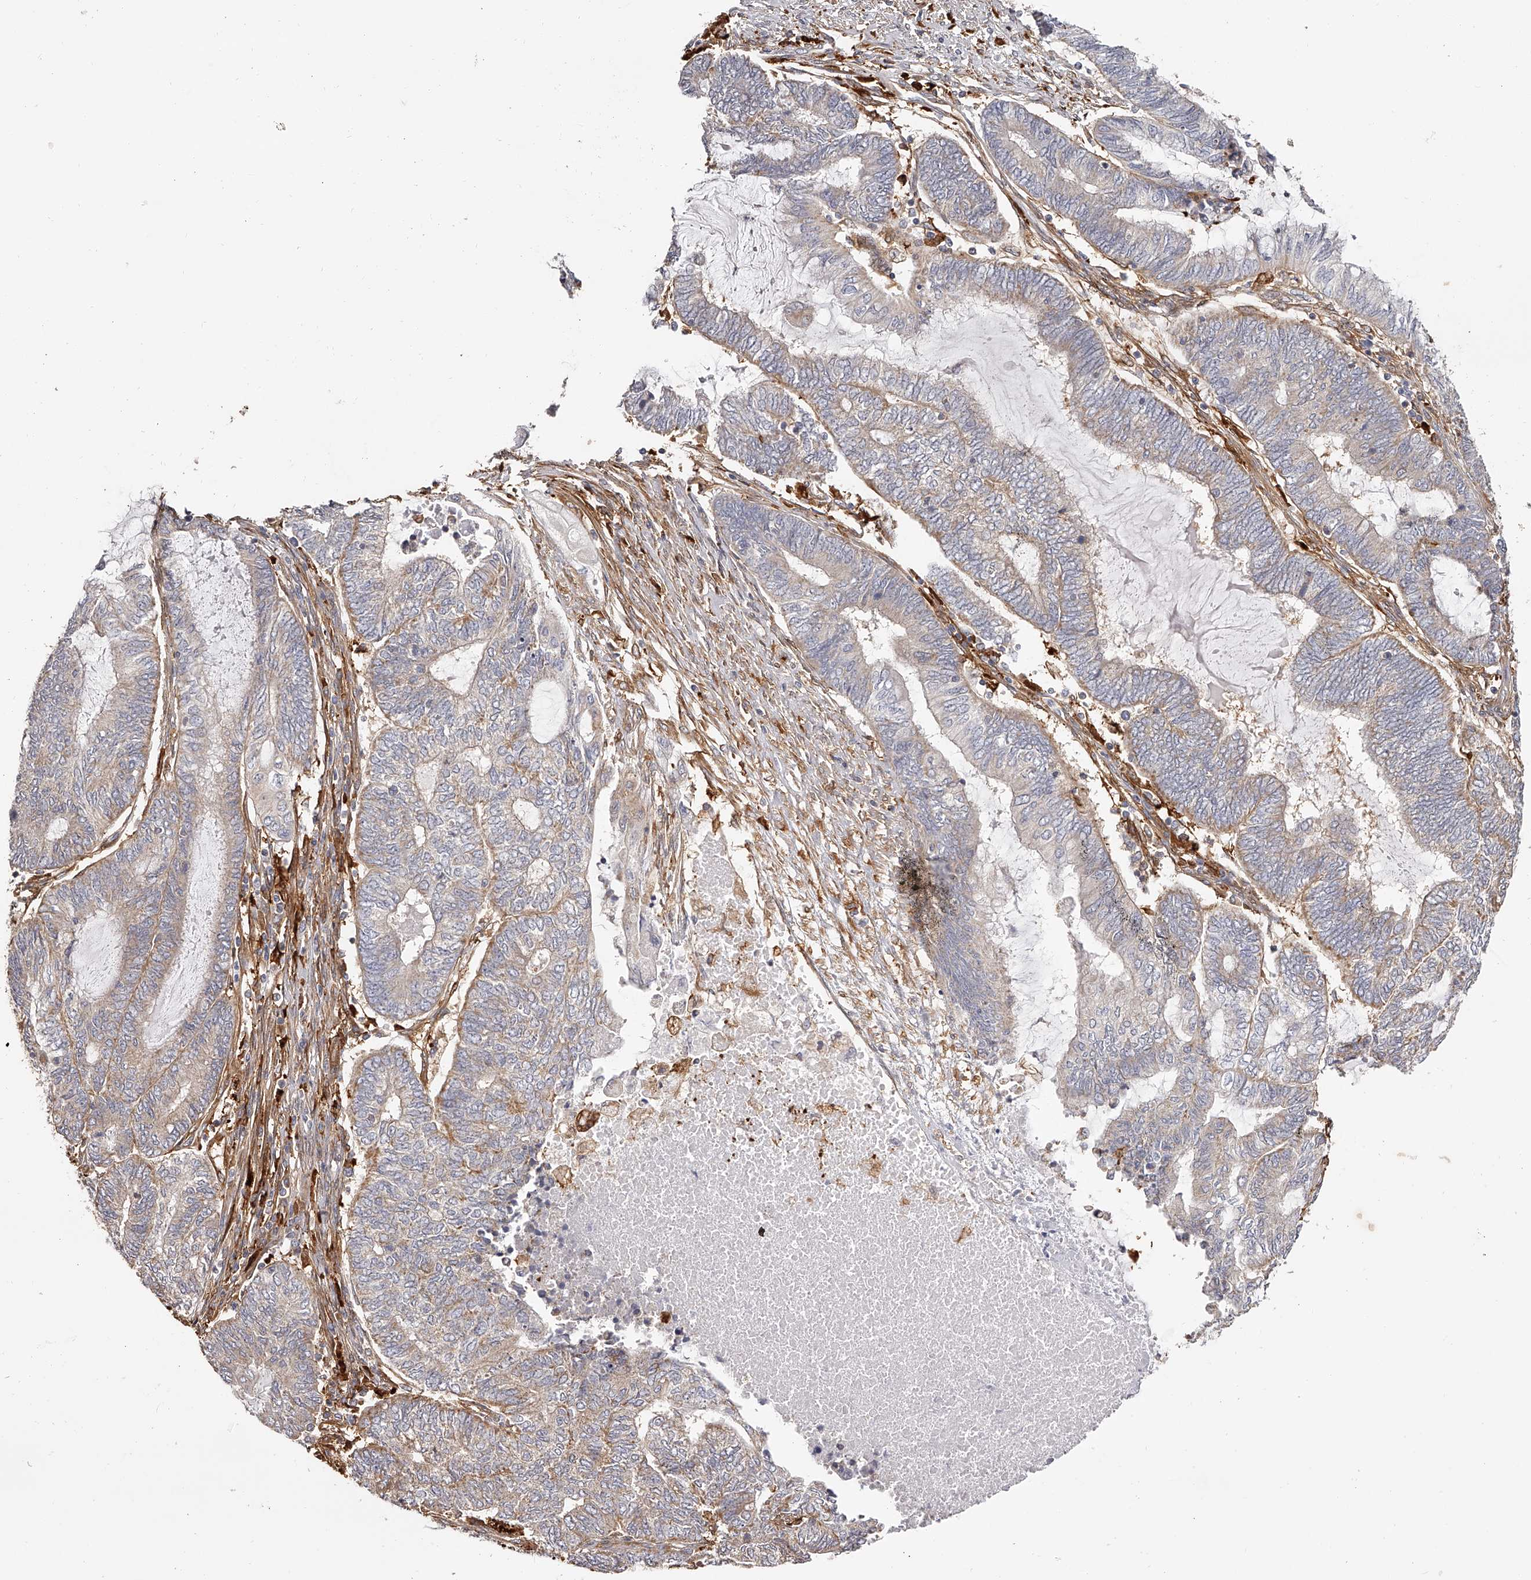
{"staining": {"intensity": "weak", "quantity": "25%-75%", "location": "cytoplasmic/membranous"}, "tissue": "endometrial cancer", "cell_type": "Tumor cells", "image_type": "cancer", "snomed": [{"axis": "morphology", "description": "Adenocarcinoma, NOS"}, {"axis": "topography", "description": "Uterus"}, {"axis": "topography", "description": "Endometrium"}], "caption": "Endometrial cancer stained with a protein marker shows weak staining in tumor cells.", "gene": "LAP3", "patient": {"sex": "female", "age": 70}}